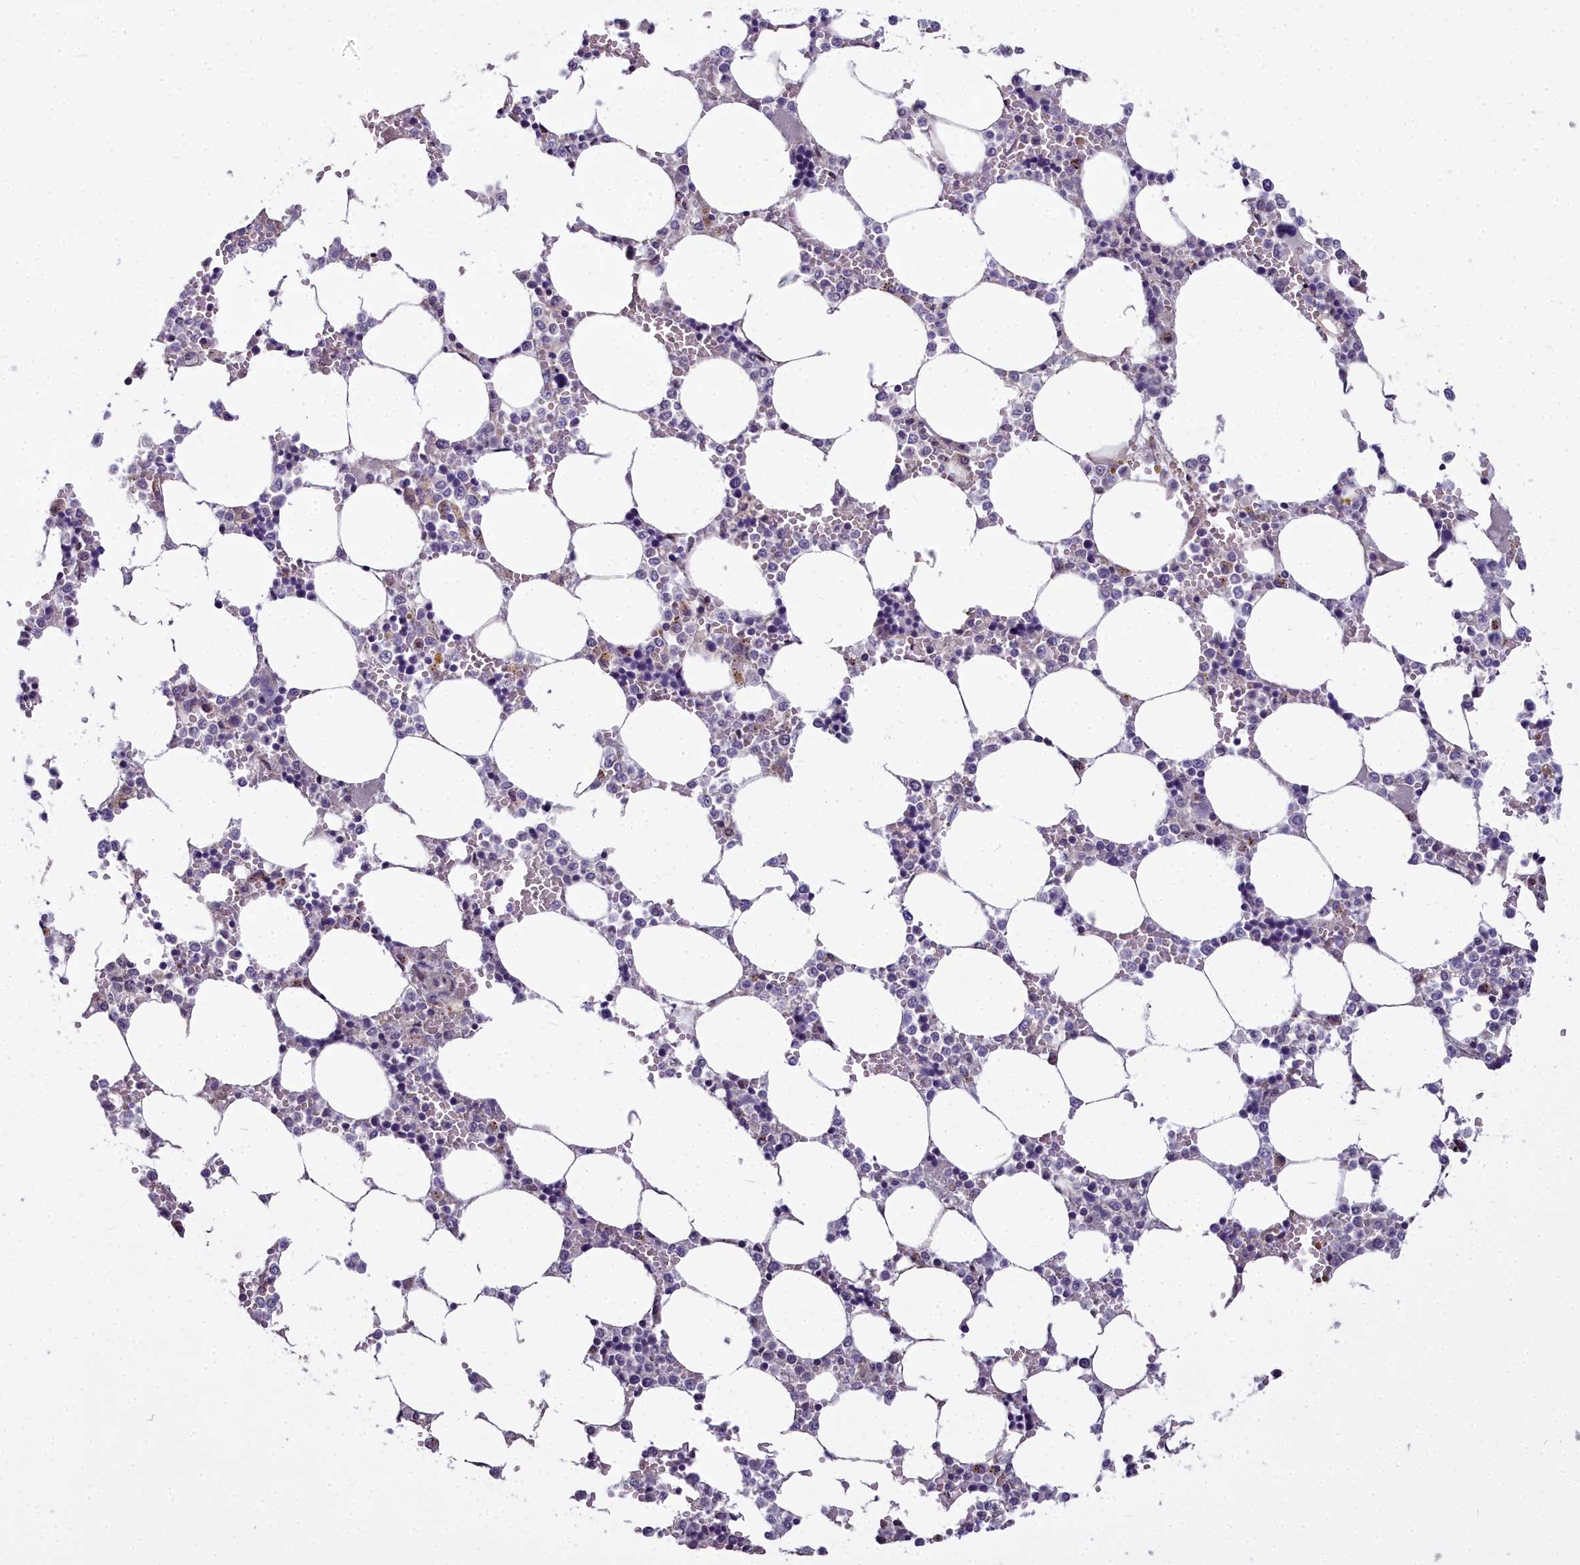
{"staining": {"intensity": "negative", "quantity": "none", "location": "none"}, "tissue": "bone marrow", "cell_type": "Hematopoietic cells", "image_type": "normal", "snomed": [{"axis": "morphology", "description": "Normal tissue, NOS"}, {"axis": "topography", "description": "Bone marrow"}], "caption": "Hematopoietic cells show no significant protein staining in benign bone marrow. (DAB immunohistochemistry (IHC) visualized using brightfield microscopy, high magnification).", "gene": "WDPCP", "patient": {"sex": "male", "age": 64}}